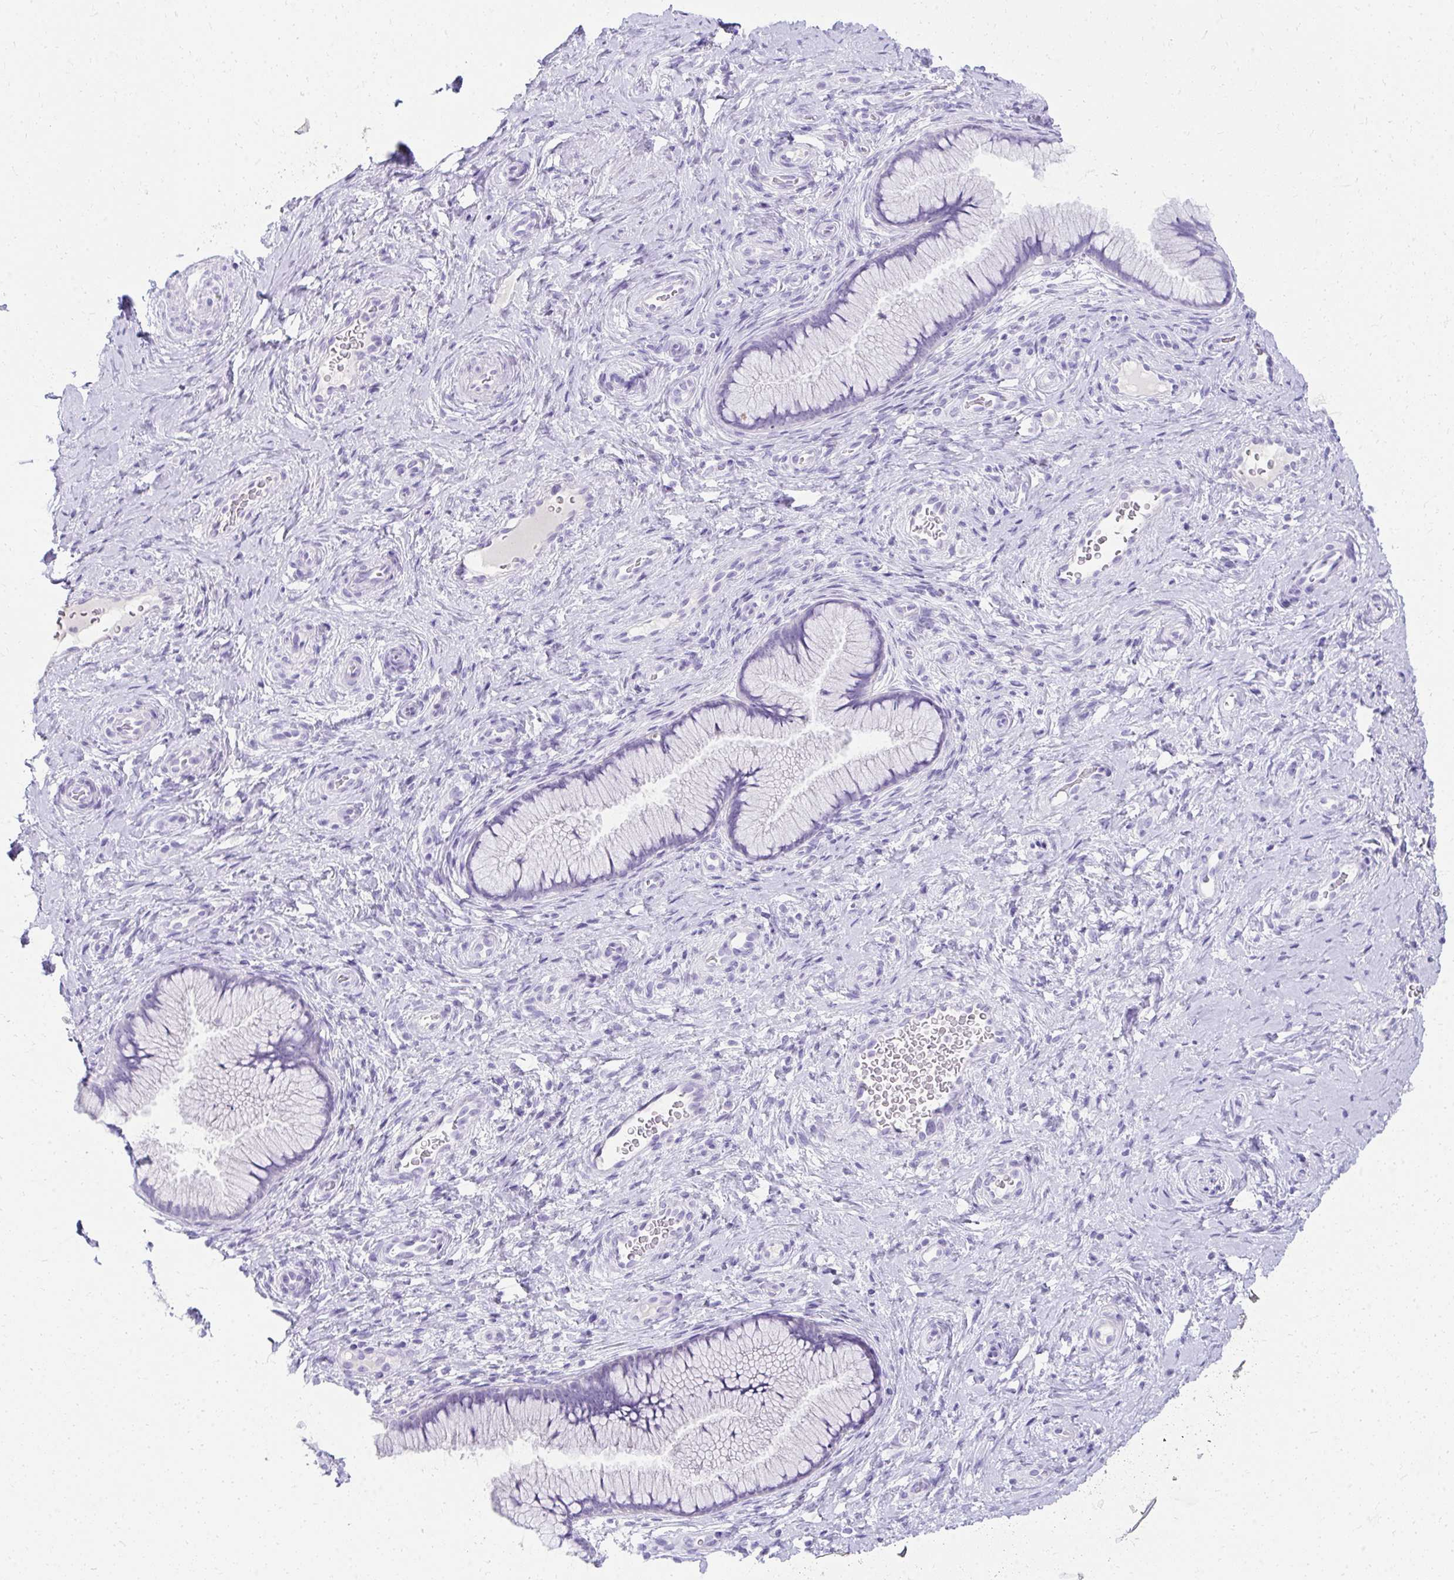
{"staining": {"intensity": "negative", "quantity": "none", "location": "none"}, "tissue": "cervix", "cell_type": "Glandular cells", "image_type": "normal", "snomed": [{"axis": "morphology", "description": "Normal tissue, NOS"}, {"axis": "topography", "description": "Cervix"}], "caption": "Cervix stained for a protein using immunohistochemistry (IHC) demonstrates no staining glandular cells.", "gene": "SEC14L3", "patient": {"sex": "female", "age": 34}}